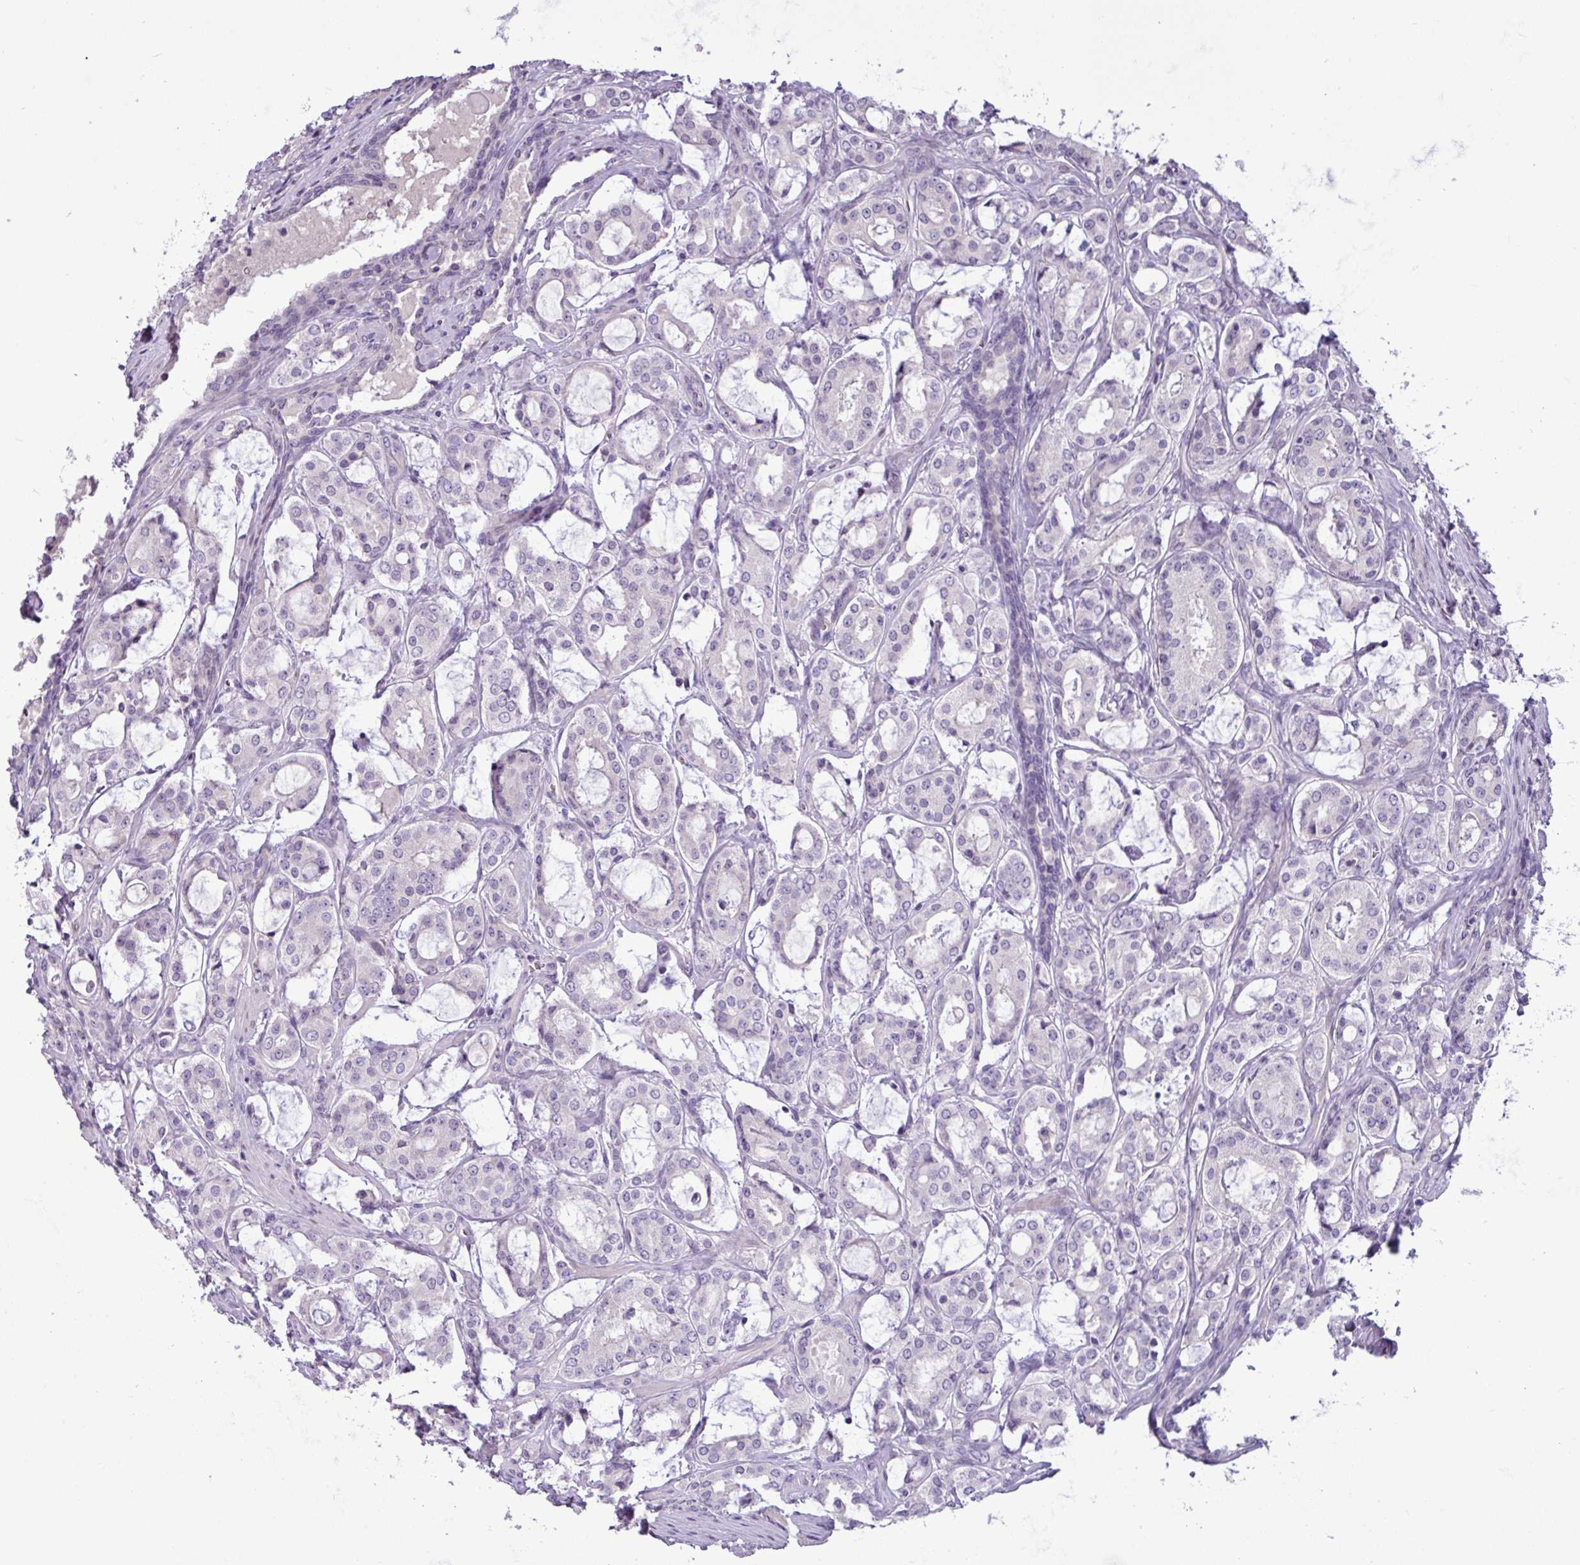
{"staining": {"intensity": "negative", "quantity": "none", "location": "none"}, "tissue": "prostate cancer", "cell_type": "Tumor cells", "image_type": "cancer", "snomed": [{"axis": "morphology", "description": "Adenocarcinoma, High grade"}, {"axis": "topography", "description": "Prostate"}], "caption": "This is an IHC histopathology image of human prostate adenocarcinoma (high-grade). There is no positivity in tumor cells.", "gene": "PNLDC1", "patient": {"sex": "male", "age": 63}}